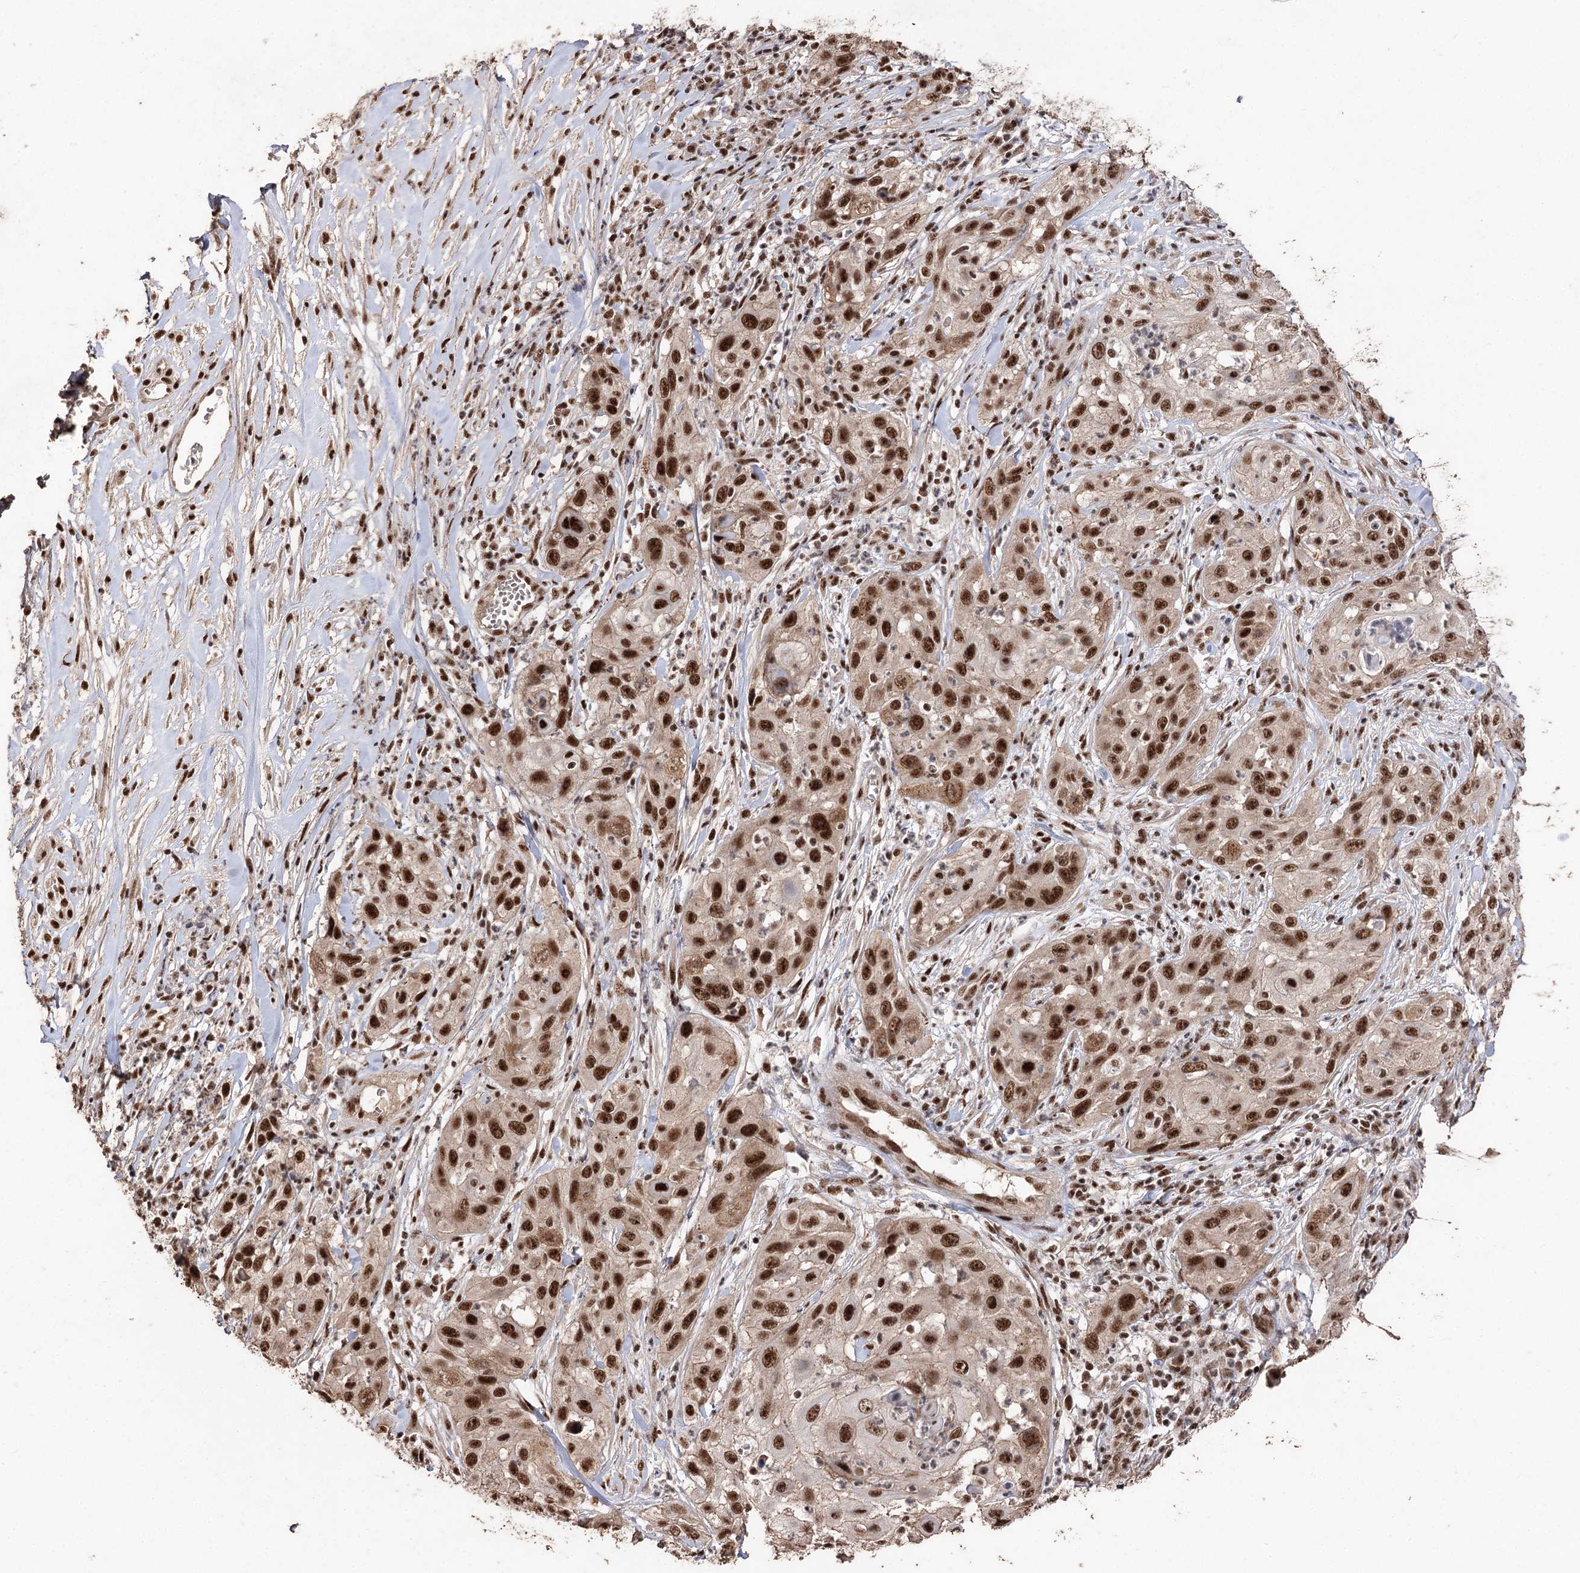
{"staining": {"intensity": "strong", "quantity": ">75%", "location": "nuclear"}, "tissue": "skin cancer", "cell_type": "Tumor cells", "image_type": "cancer", "snomed": [{"axis": "morphology", "description": "Squamous cell carcinoma, NOS"}, {"axis": "topography", "description": "Skin"}], "caption": "Strong nuclear positivity is appreciated in approximately >75% of tumor cells in skin cancer (squamous cell carcinoma). The protein of interest is stained brown, and the nuclei are stained in blue (DAB (3,3'-diaminobenzidine) IHC with brightfield microscopy, high magnification).", "gene": "U2SURP", "patient": {"sex": "female", "age": 44}}